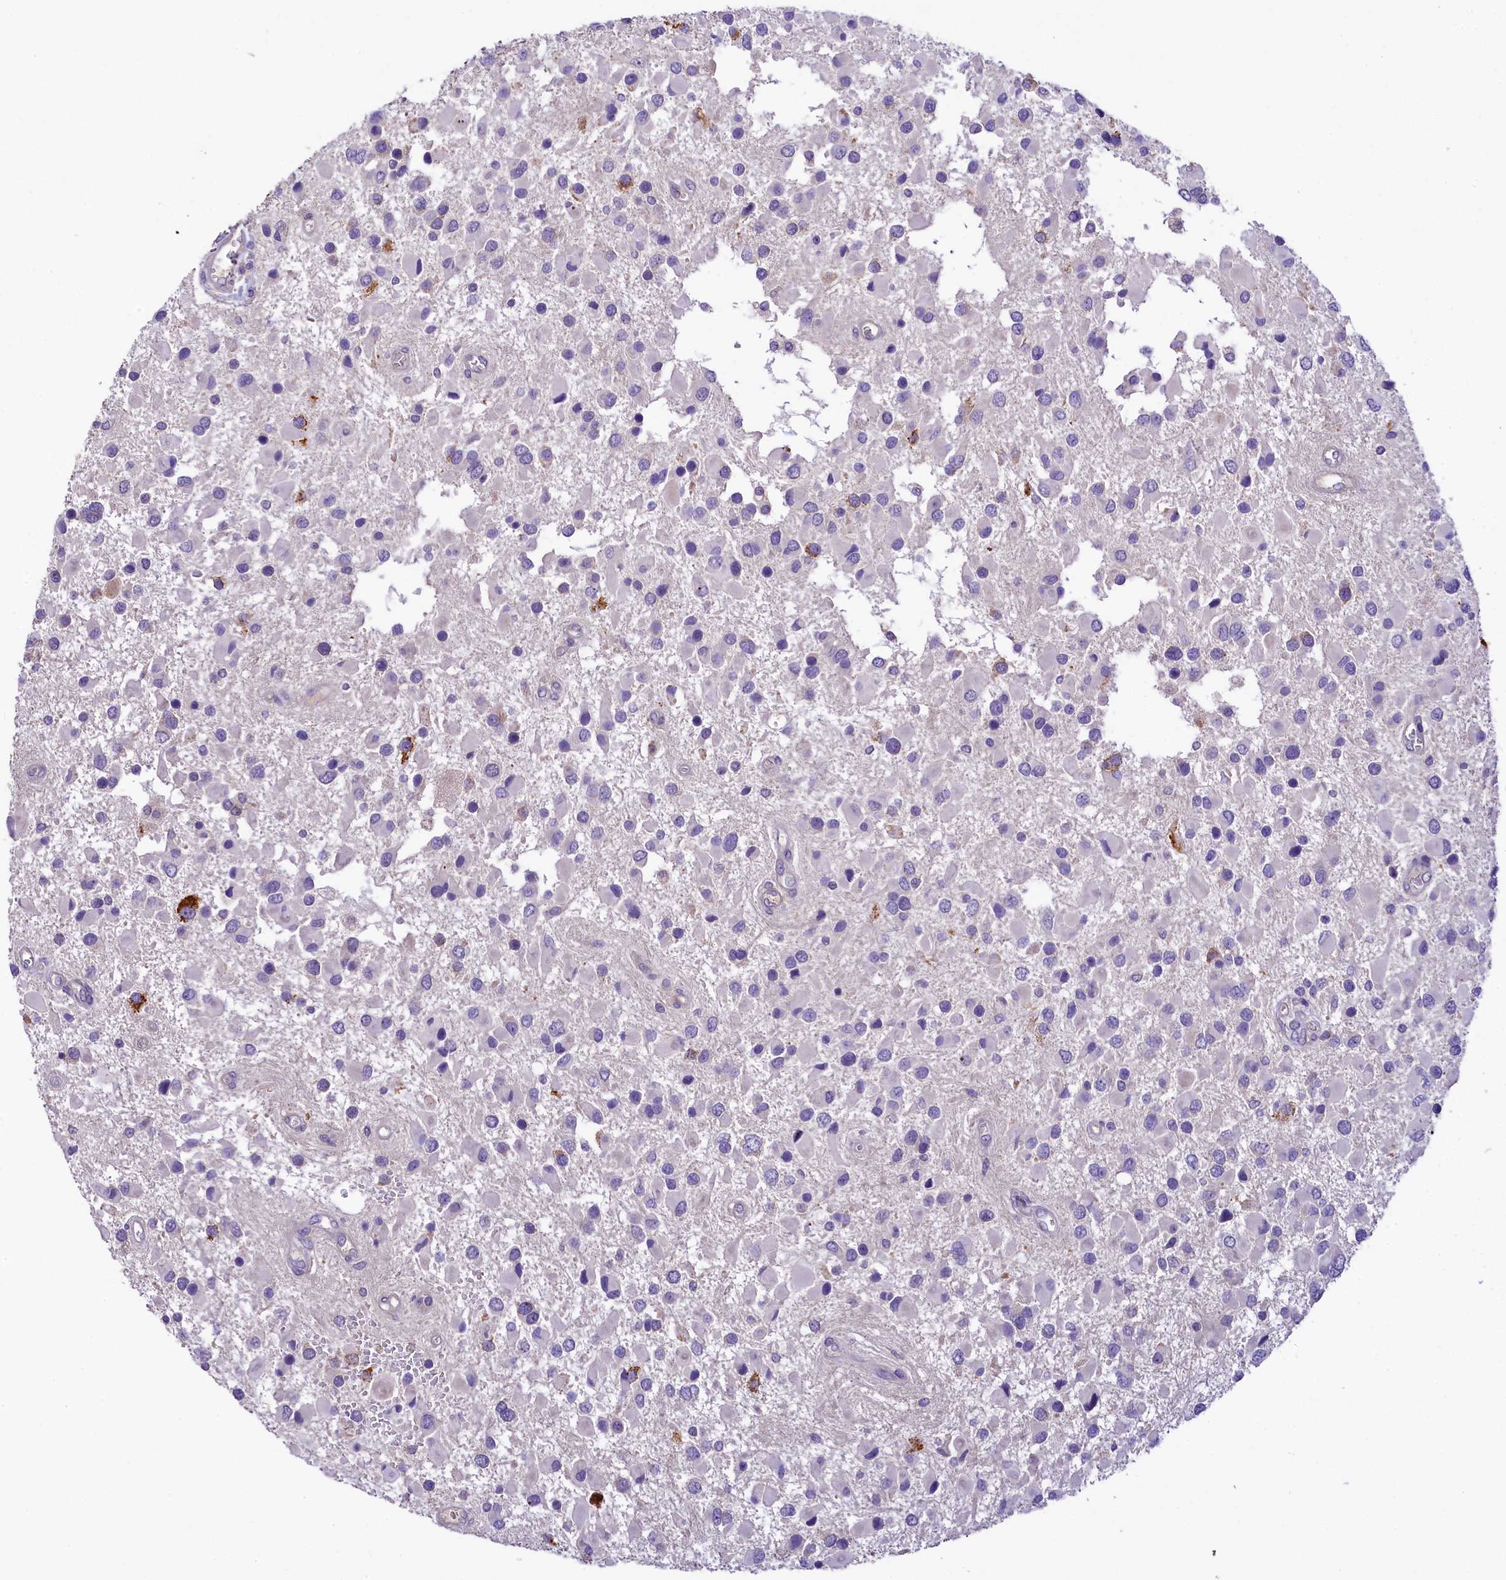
{"staining": {"intensity": "negative", "quantity": "none", "location": "none"}, "tissue": "glioma", "cell_type": "Tumor cells", "image_type": "cancer", "snomed": [{"axis": "morphology", "description": "Glioma, malignant, High grade"}, {"axis": "topography", "description": "Brain"}], "caption": "Immunohistochemistry micrograph of neoplastic tissue: human high-grade glioma (malignant) stained with DAB demonstrates no significant protein staining in tumor cells.", "gene": "UBXN6", "patient": {"sex": "male", "age": 53}}